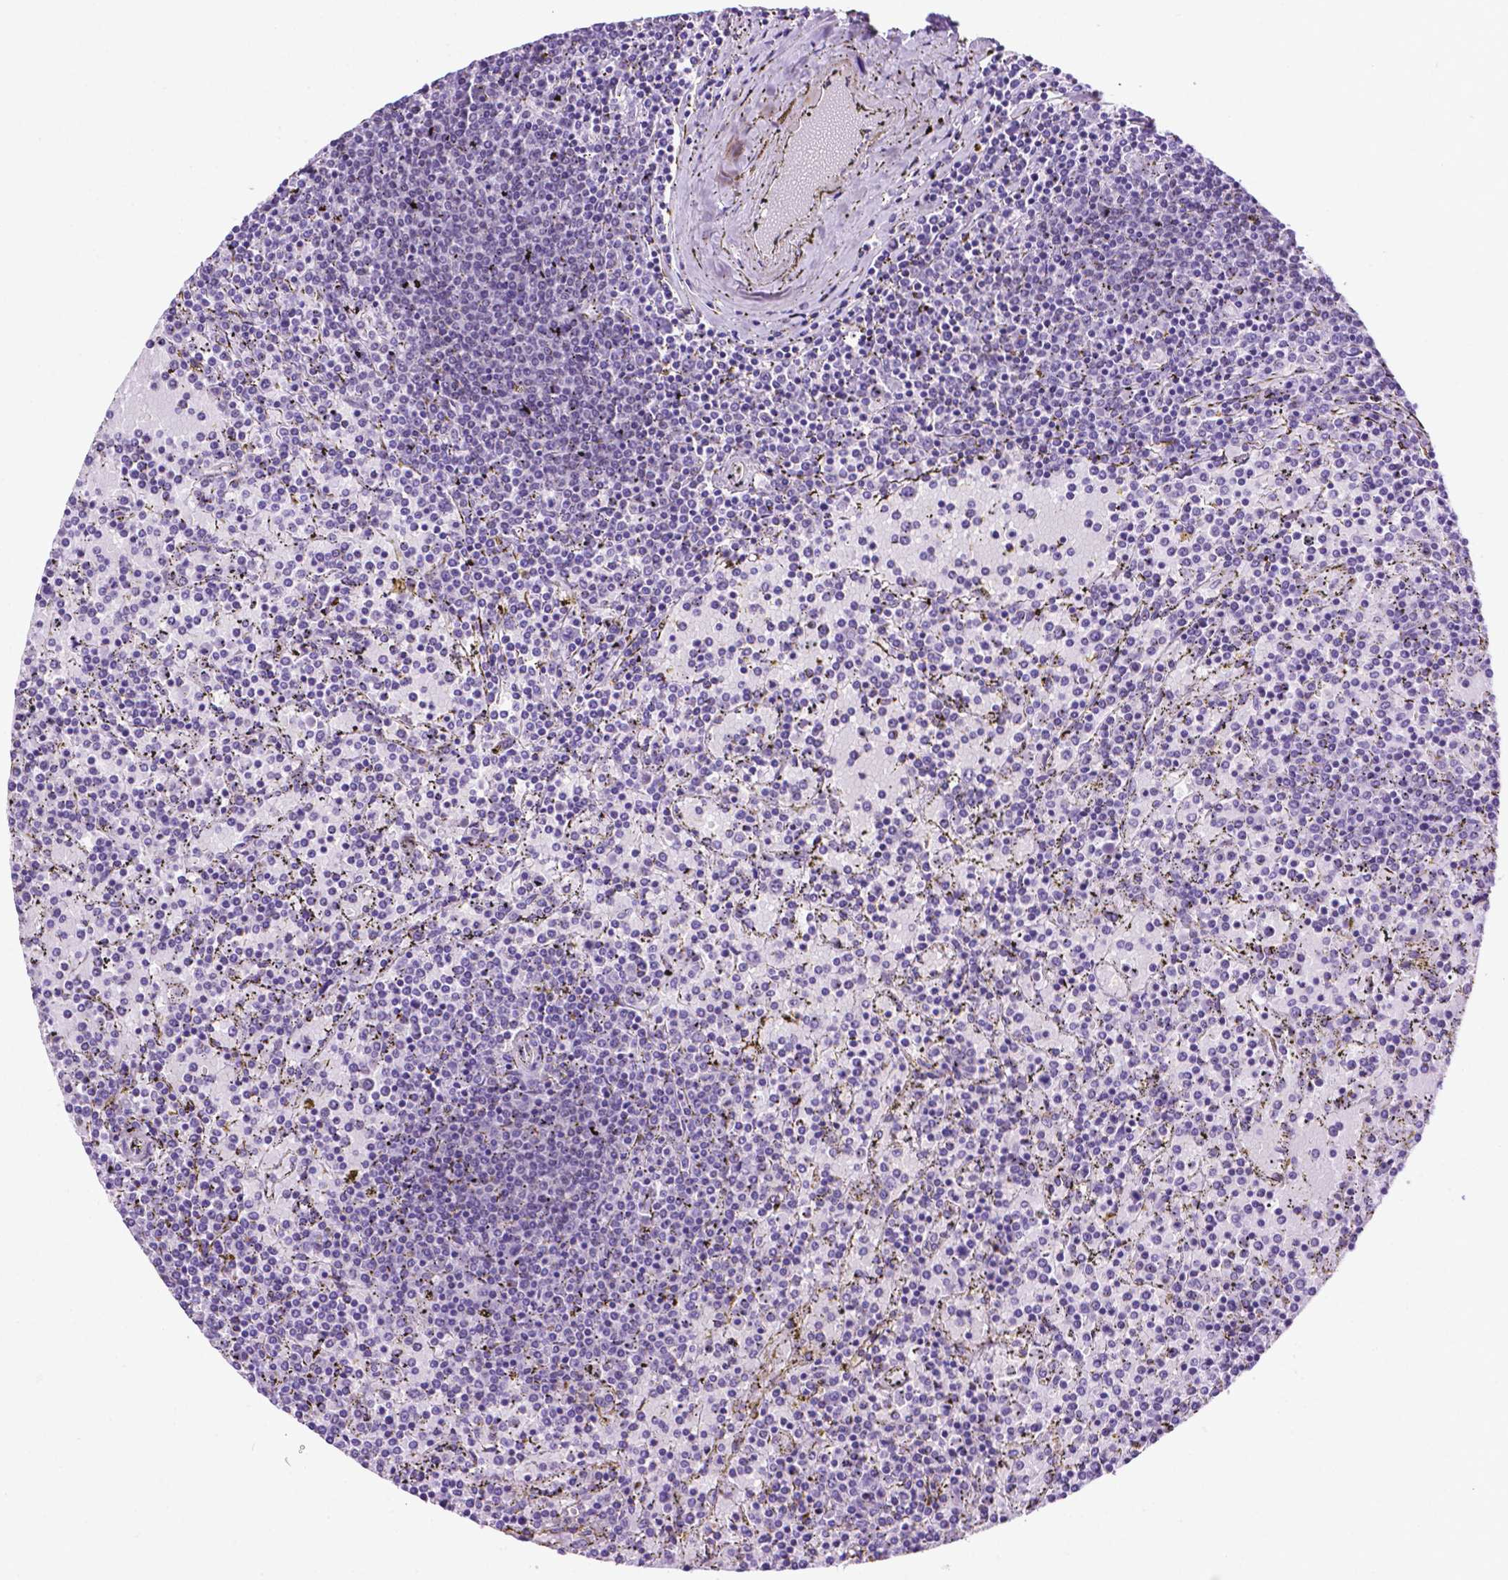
{"staining": {"intensity": "negative", "quantity": "none", "location": "none"}, "tissue": "lymphoma", "cell_type": "Tumor cells", "image_type": "cancer", "snomed": [{"axis": "morphology", "description": "Malignant lymphoma, non-Hodgkin's type, Low grade"}, {"axis": "topography", "description": "Spleen"}], "caption": "IHC image of neoplastic tissue: human lymphoma stained with DAB exhibits no significant protein positivity in tumor cells. (DAB immunohistochemistry (IHC) with hematoxylin counter stain).", "gene": "TACSTD2", "patient": {"sex": "female", "age": 77}}